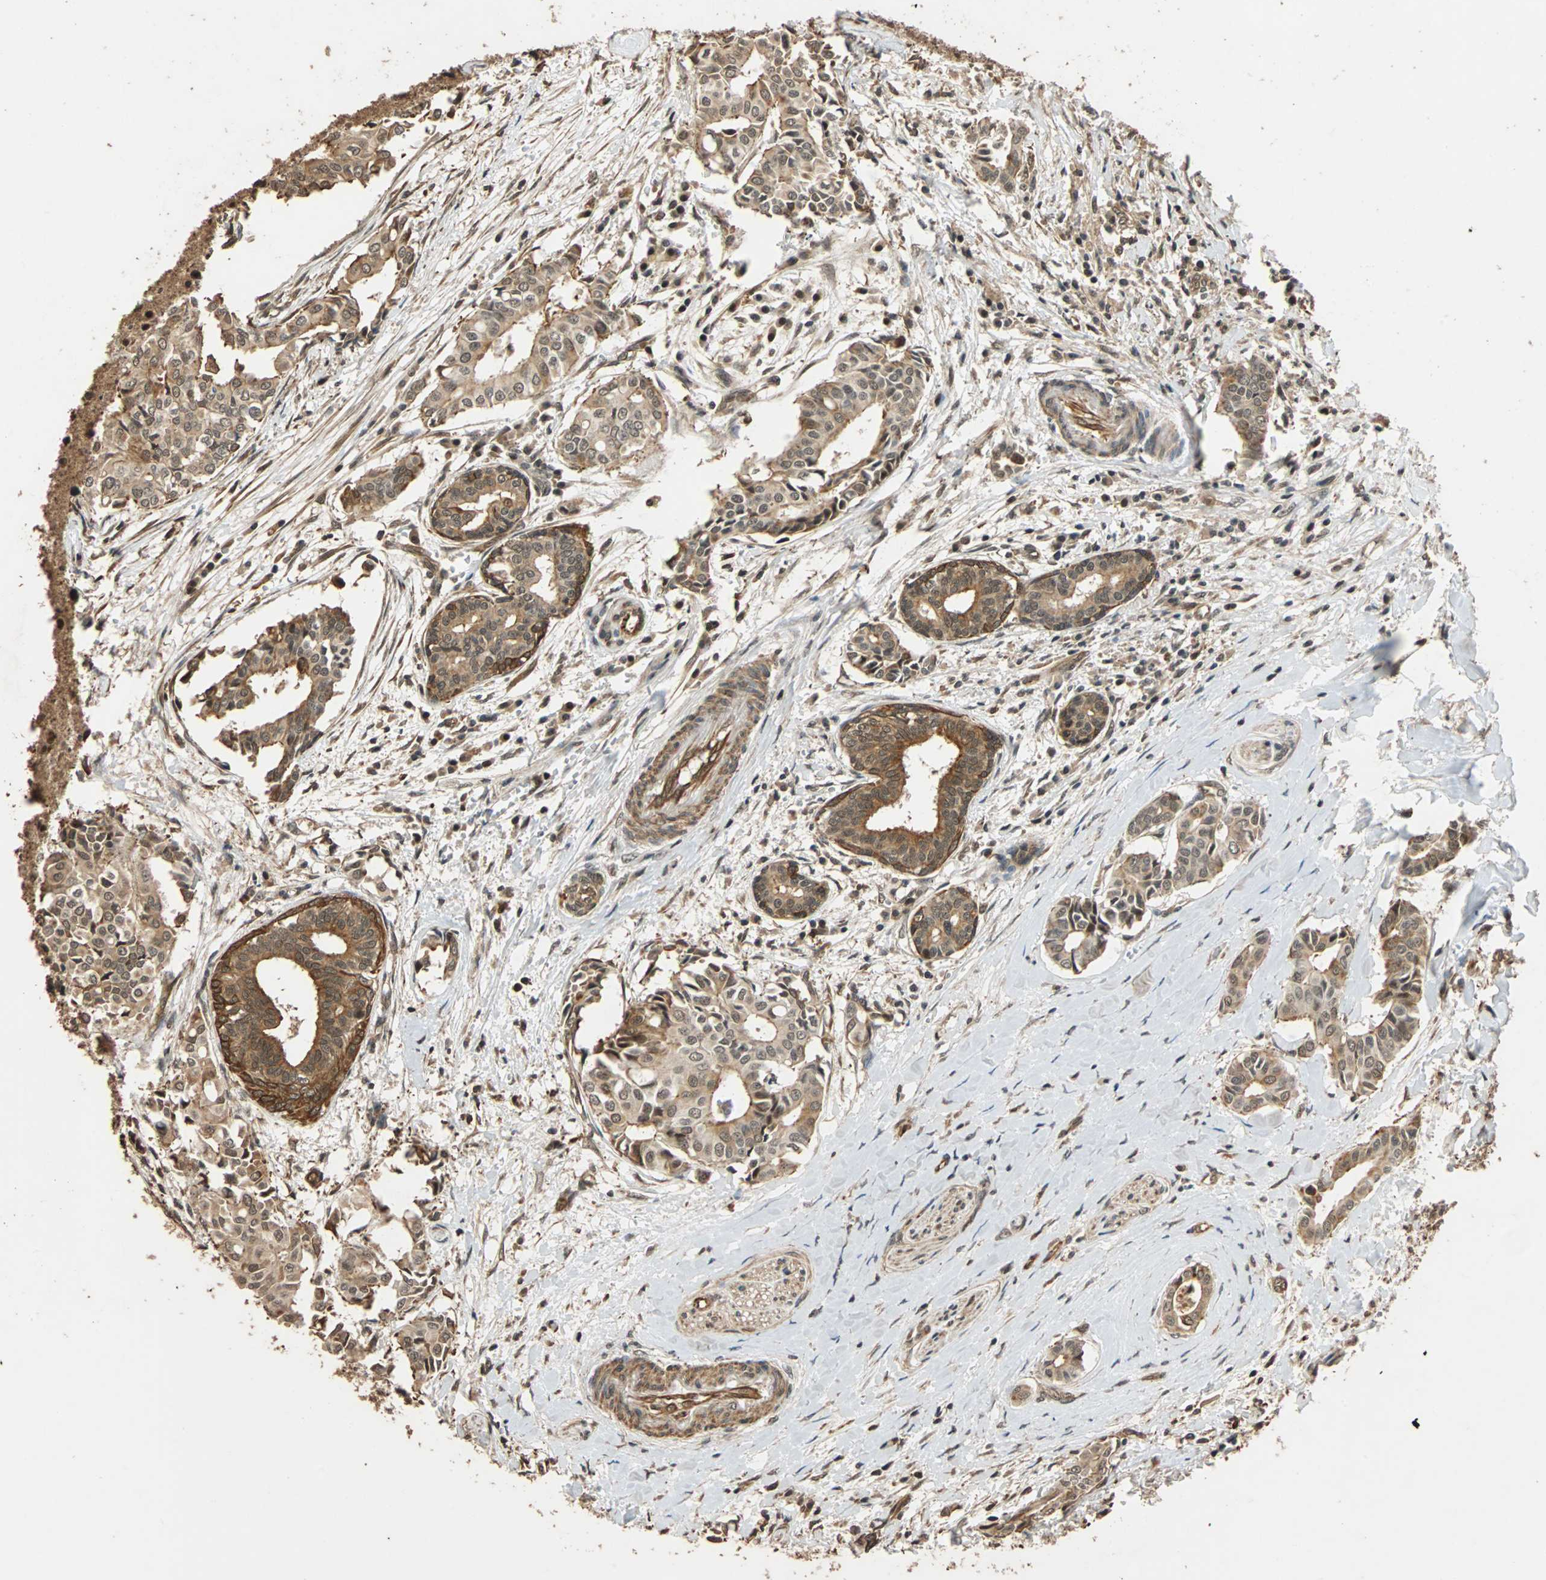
{"staining": {"intensity": "moderate", "quantity": ">75%", "location": "cytoplasmic/membranous,nuclear"}, "tissue": "head and neck cancer", "cell_type": "Tumor cells", "image_type": "cancer", "snomed": [{"axis": "morphology", "description": "Adenocarcinoma, NOS"}, {"axis": "topography", "description": "Salivary gland"}, {"axis": "topography", "description": "Head-Neck"}], "caption": "Head and neck cancer tissue shows moderate cytoplasmic/membranous and nuclear expression in about >75% of tumor cells, visualized by immunohistochemistry. (DAB (3,3'-diaminobenzidine) IHC with brightfield microscopy, high magnification).", "gene": "CDC5L", "patient": {"sex": "female", "age": 59}}